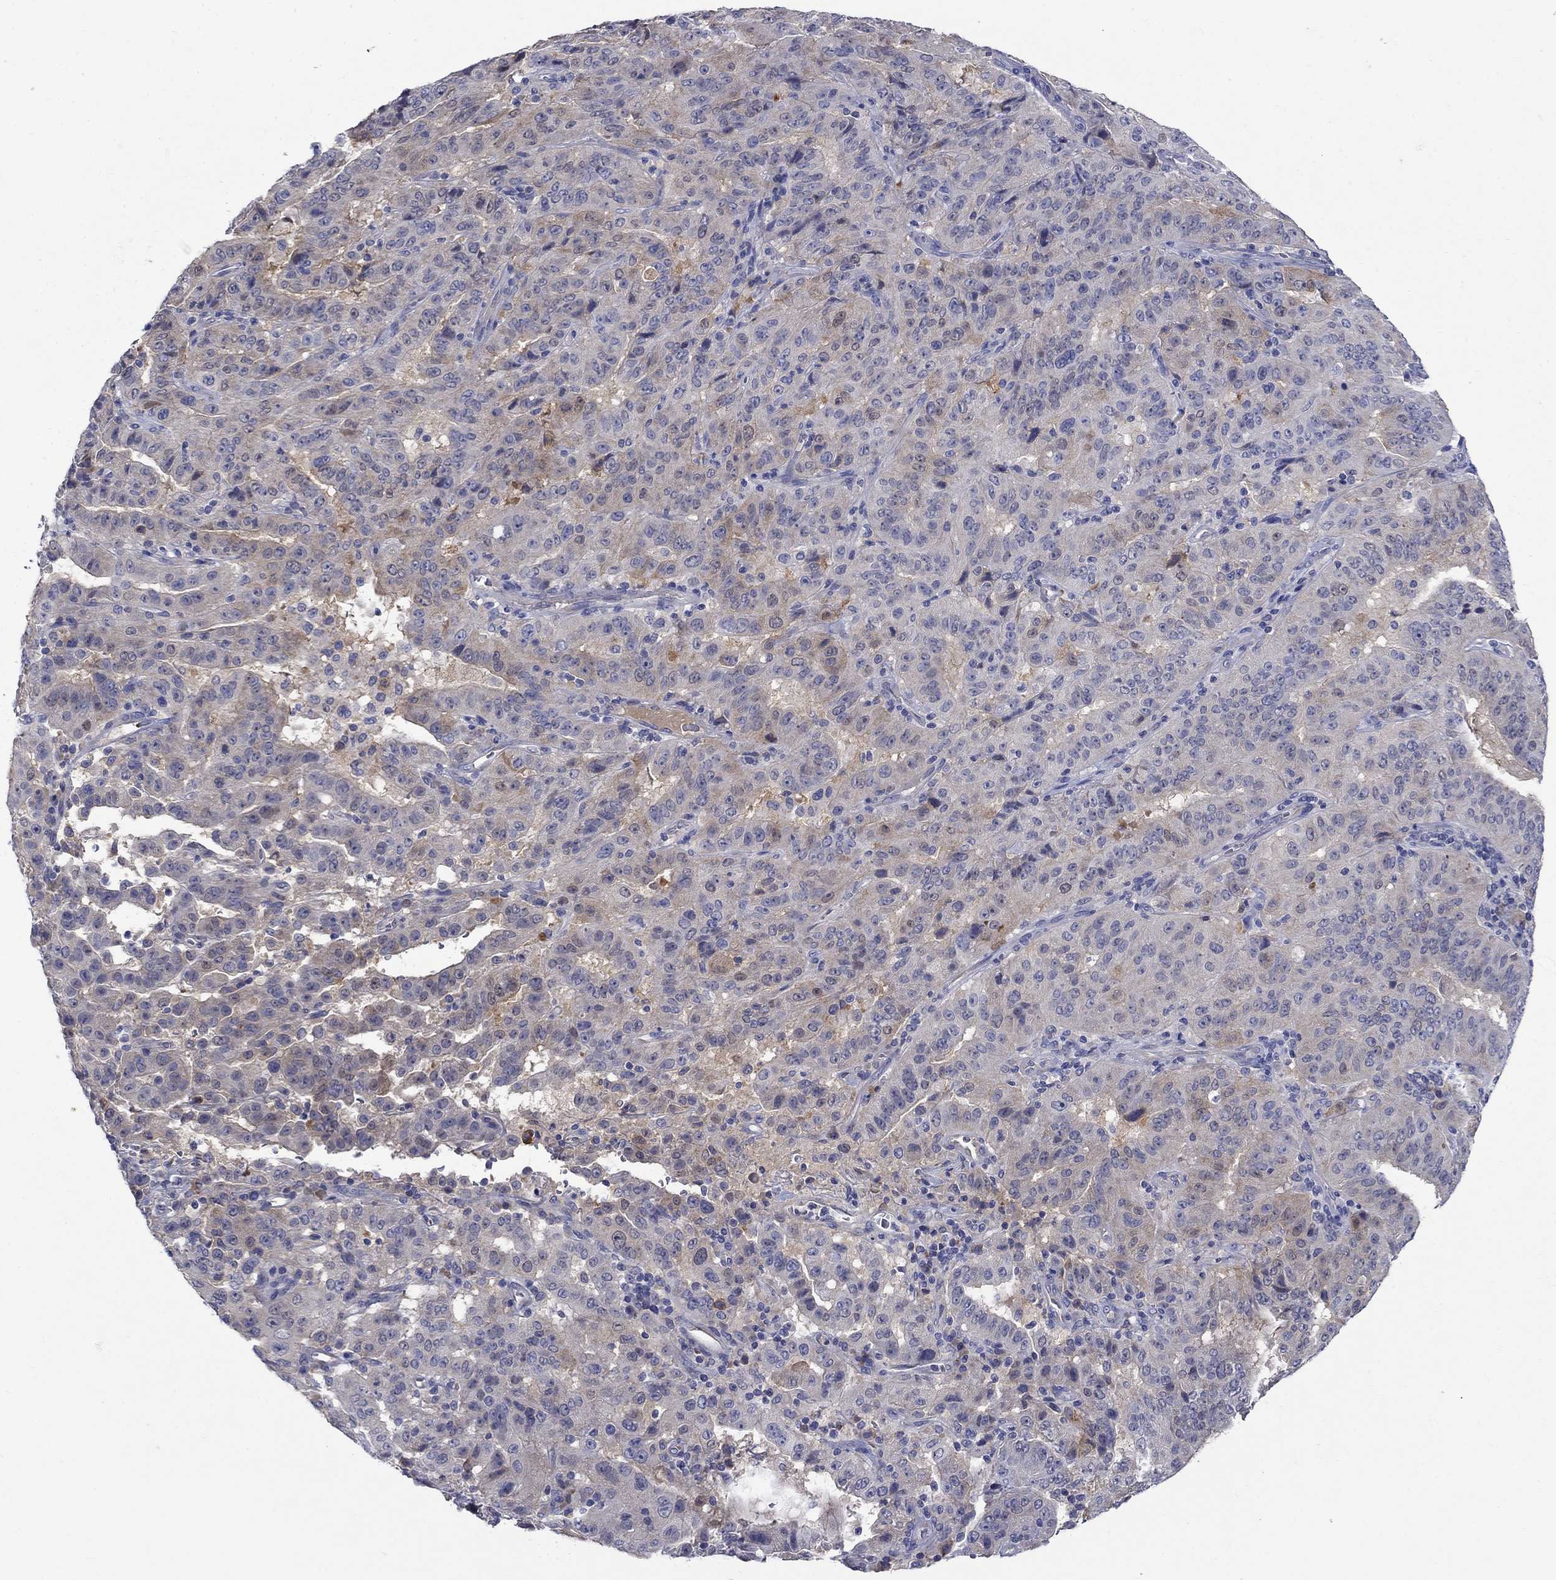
{"staining": {"intensity": "negative", "quantity": "none", "location": "none"}, "tissue": "pancreatic cancer", "cell_type": "Tumor cells", "image_type": "cancer", "snomed": [{"axis": "morphology", "description": "Adenocarcinoma, NOS"}, {"axis": "topography", "description": "Pancreas"}], "caption": "Immunohistochemistry micrograph of neoplastic tissue: human pancreatic cancer (adenocarcinoma) stained with DAB reveals no significant protein staining in tumor cells. (DAB immunohistochemistry visualized using brightfield microscopy, high magnification).", "gene": "SULT2B1", "patient": {"sex": "male", "age": 63}}